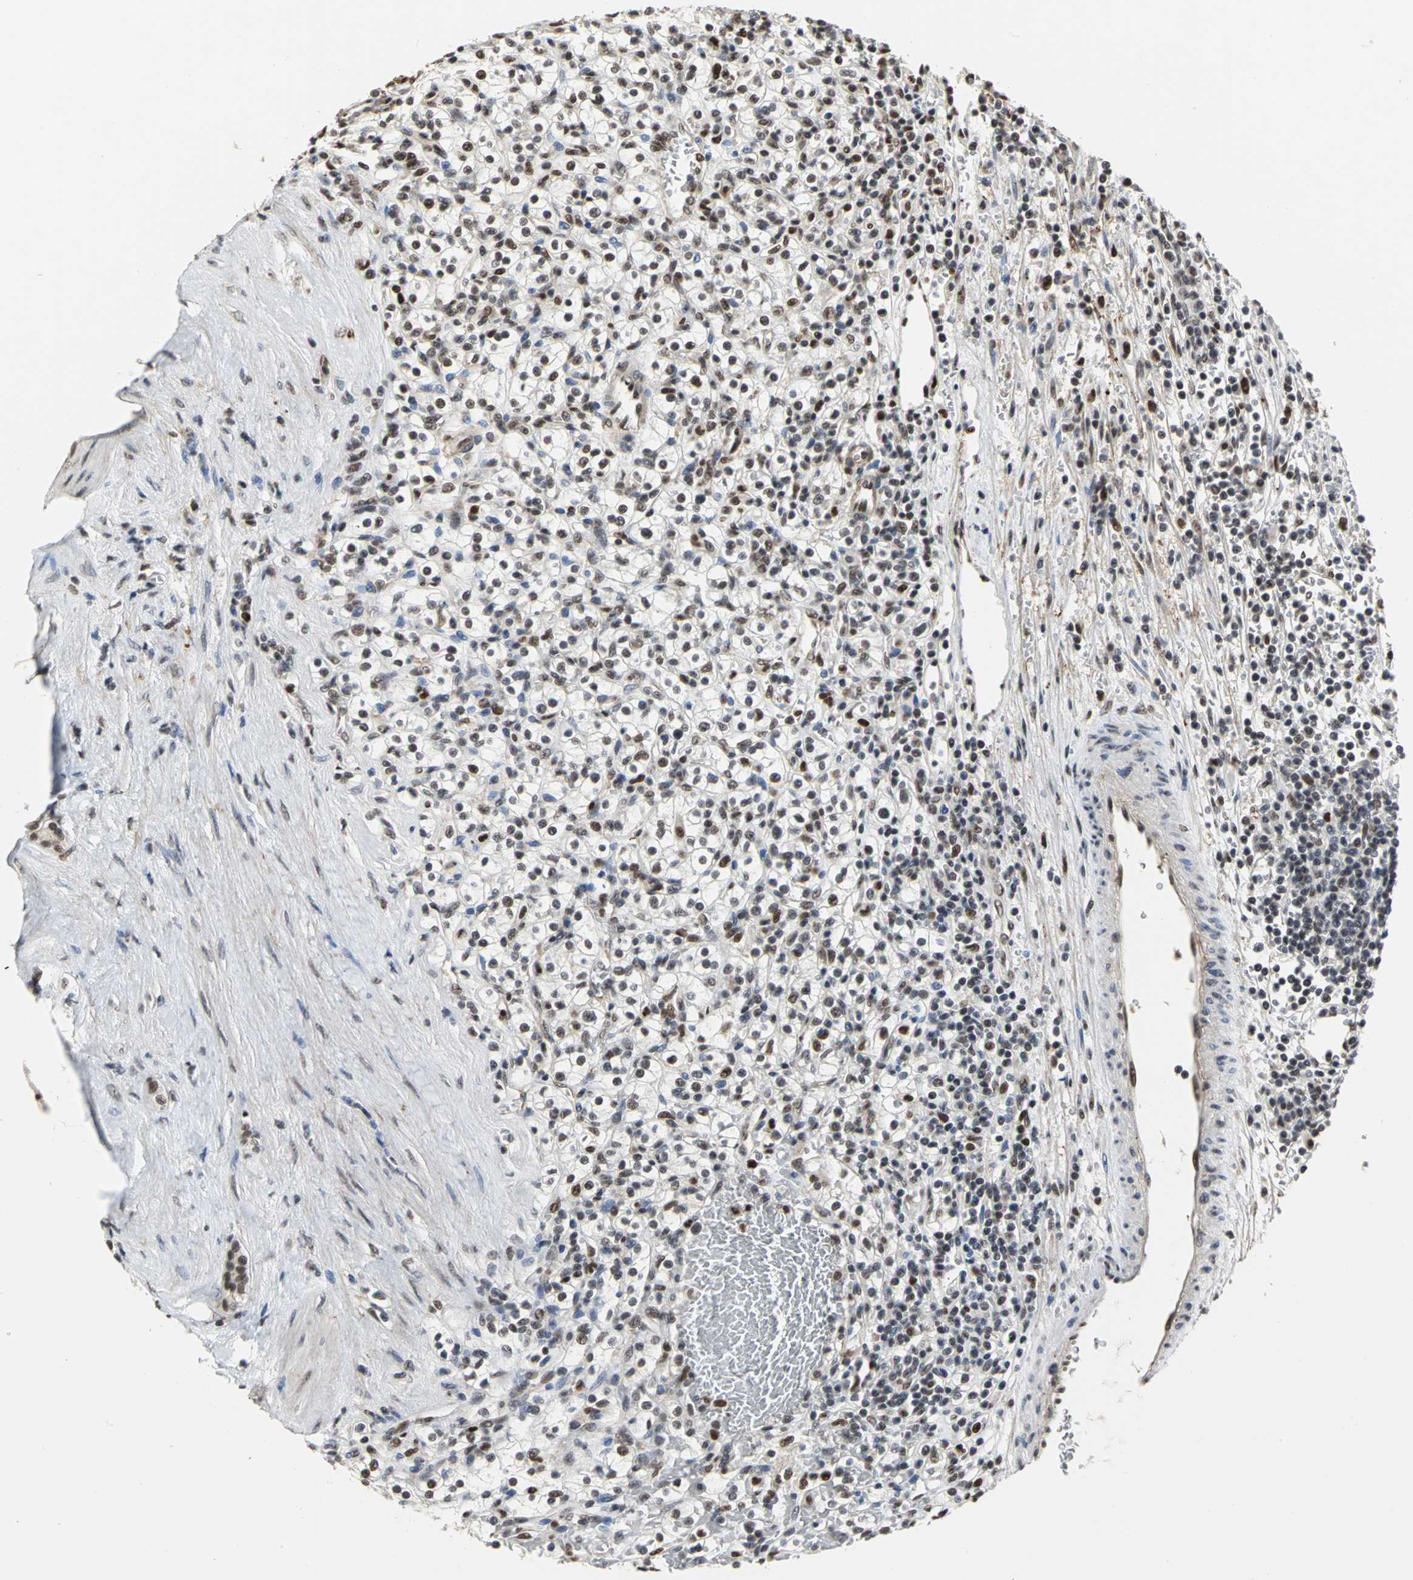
{"staining": {"intensity": "strong", "quantity": ">75%", "location": "nuclear"}, "tissue": "renal cancer", "cell_type": "Tumor cells", "image_type": "cancer", "snomed": [{"axis": "morphology", "description": "Normal tissue, NOS"}, {"axis": "morphology", "description": "Adenocarcinoma, NOS"}, {"axis": "topography", "description": "Kidney"}], "caption": "Protein staining demonstrates strong nuclear positivity in about >75% of tumor cells in renal cancer (adenocarcinoma).", "gene": "CCDC88C", "patient": {"sex": "female", "age": 55}}